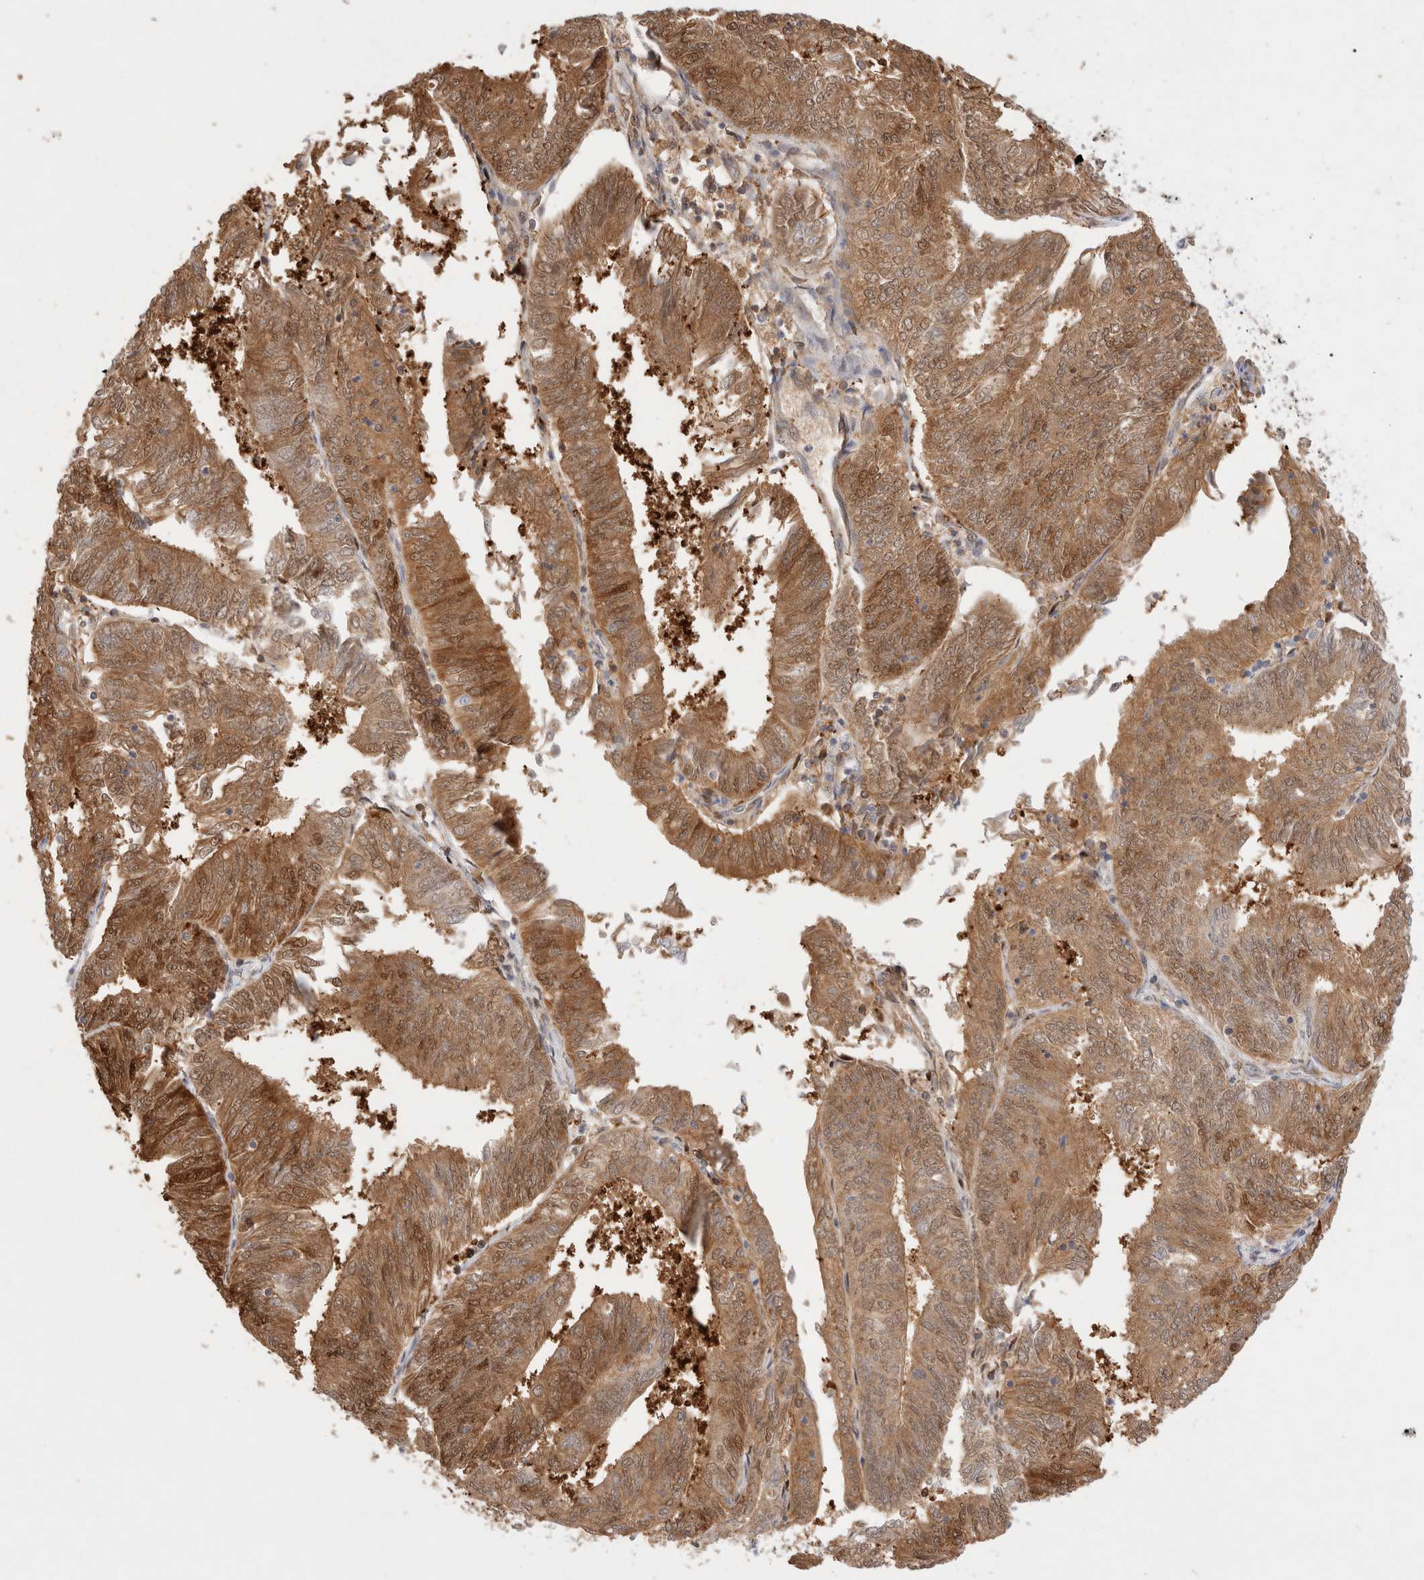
{"staining": {"intensity": "moderate", "quantity": ">75%", "location": "cytoplasmic/membranous,nuclear"}, "tissue": "endometrial cancer", "cell_type": "Tumor cells", "image_type": "cancer", "snomed": [{"axis": "morphology", "description": "Adenocarcinoma, NOS"}, {"axis": "topography", "description": "Endometrium"}], "caption": "There is medium levels of moderate cytoplasmic/membranous and nuclear staining in tumor cells of endometrial cancer, as demonstrated by immunohistochemical staining (brown color).", "gene": "STARD10", "patient": {"sex": "female", "age": 58}}